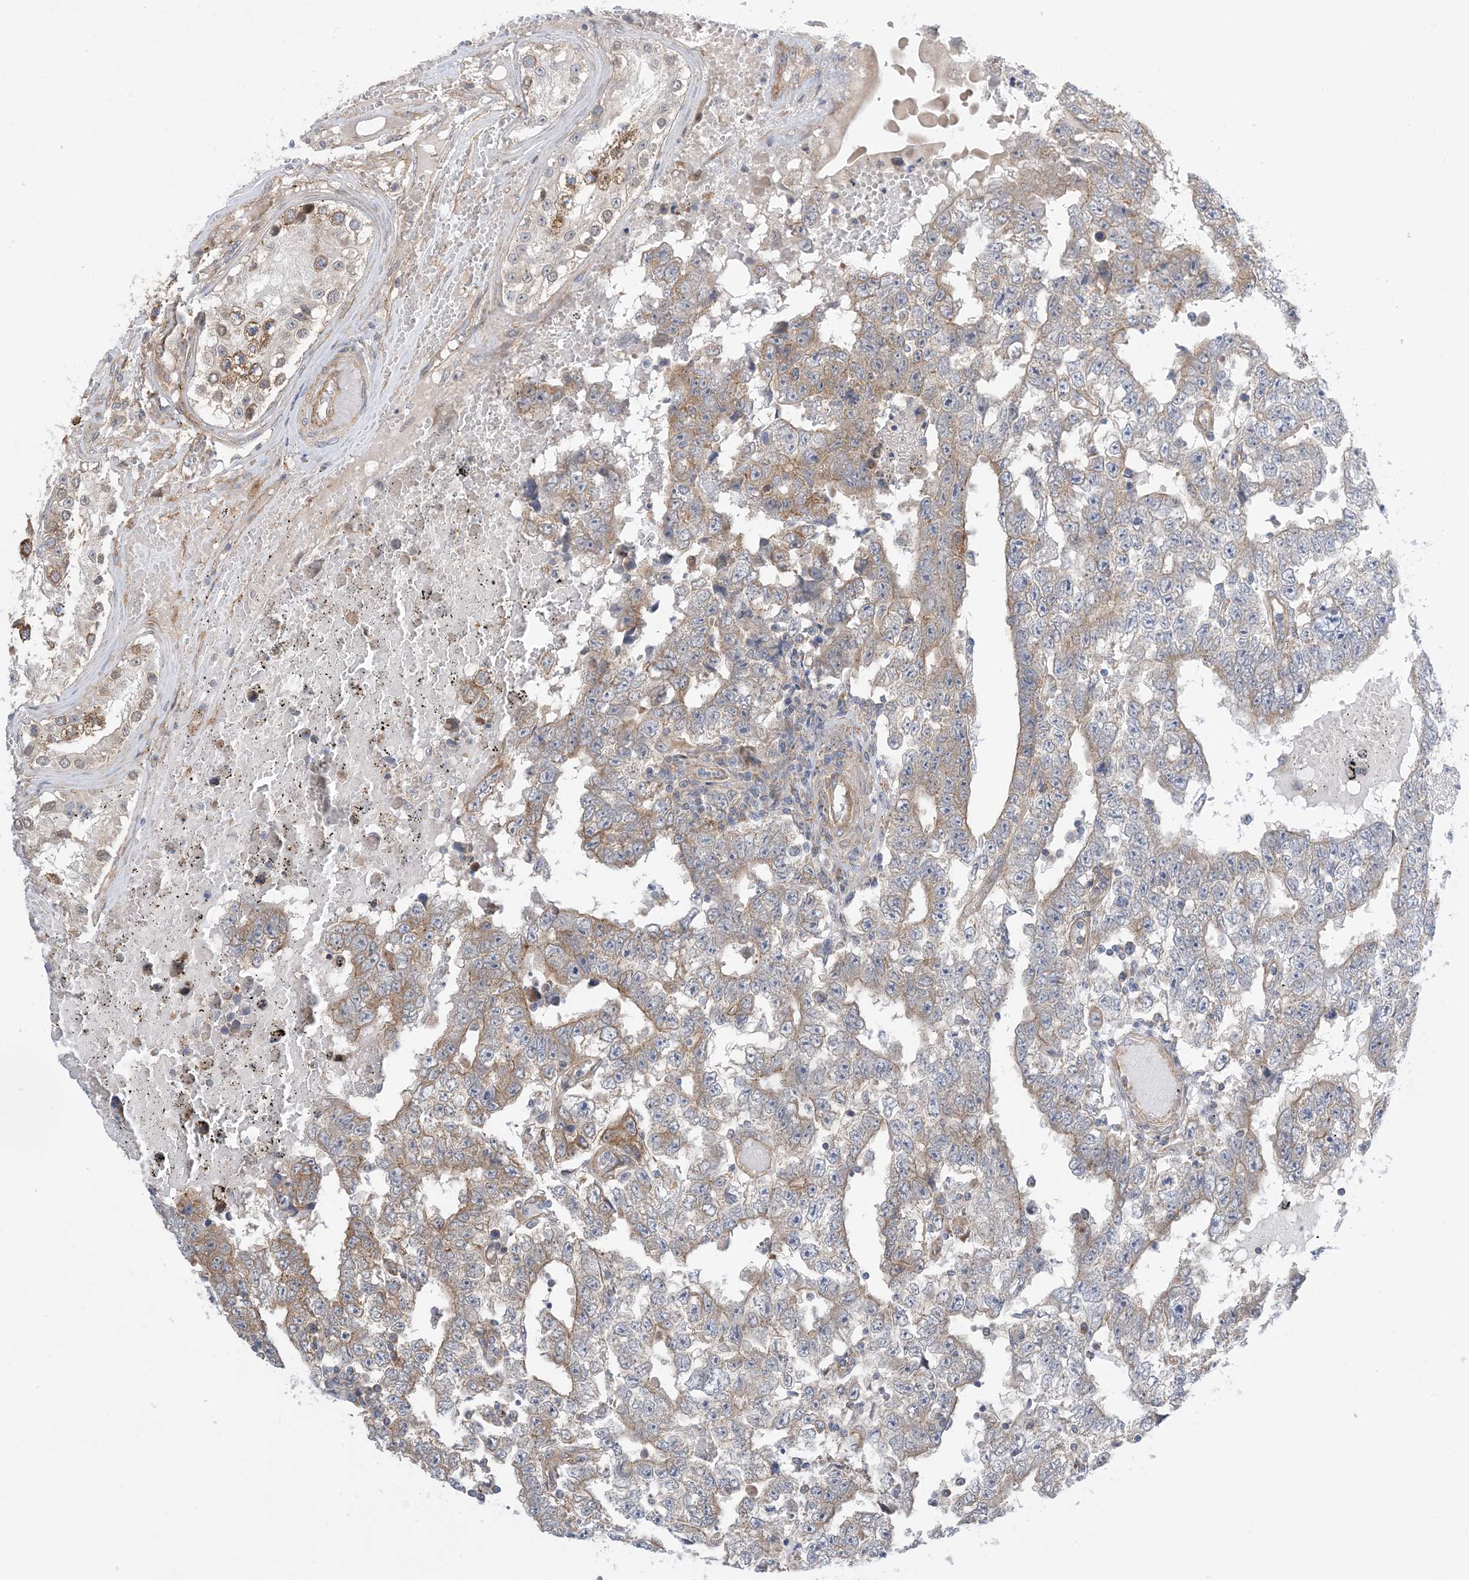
{"staining": {"intensity": "moderate", "quantity": "25%-75%", "location": "cytoplasmic/membranous"}, "tissue": "testis cancer", "cell_type": "Tumor cells", "image_type": "cancer", "snomed": [{"axis": "morphology", "description": "Carcinoma, Embryonal, NOS"}, {"axis": "topography", "description": "Testis"}], "caption": "A high-resolution image shows immunohistochemistry (IHC) staining of testis embryonal carcinoma, which exhibits moderate cytoplasmic/membranous expression in about 25%-75% of tumor cells. (Stains: DAB in brown, nuclei in blue, Microscopy: brightfield microscopy at high magnification).", "gene": "EHBP1", "patient": {"sex": "male", "age": 25}}